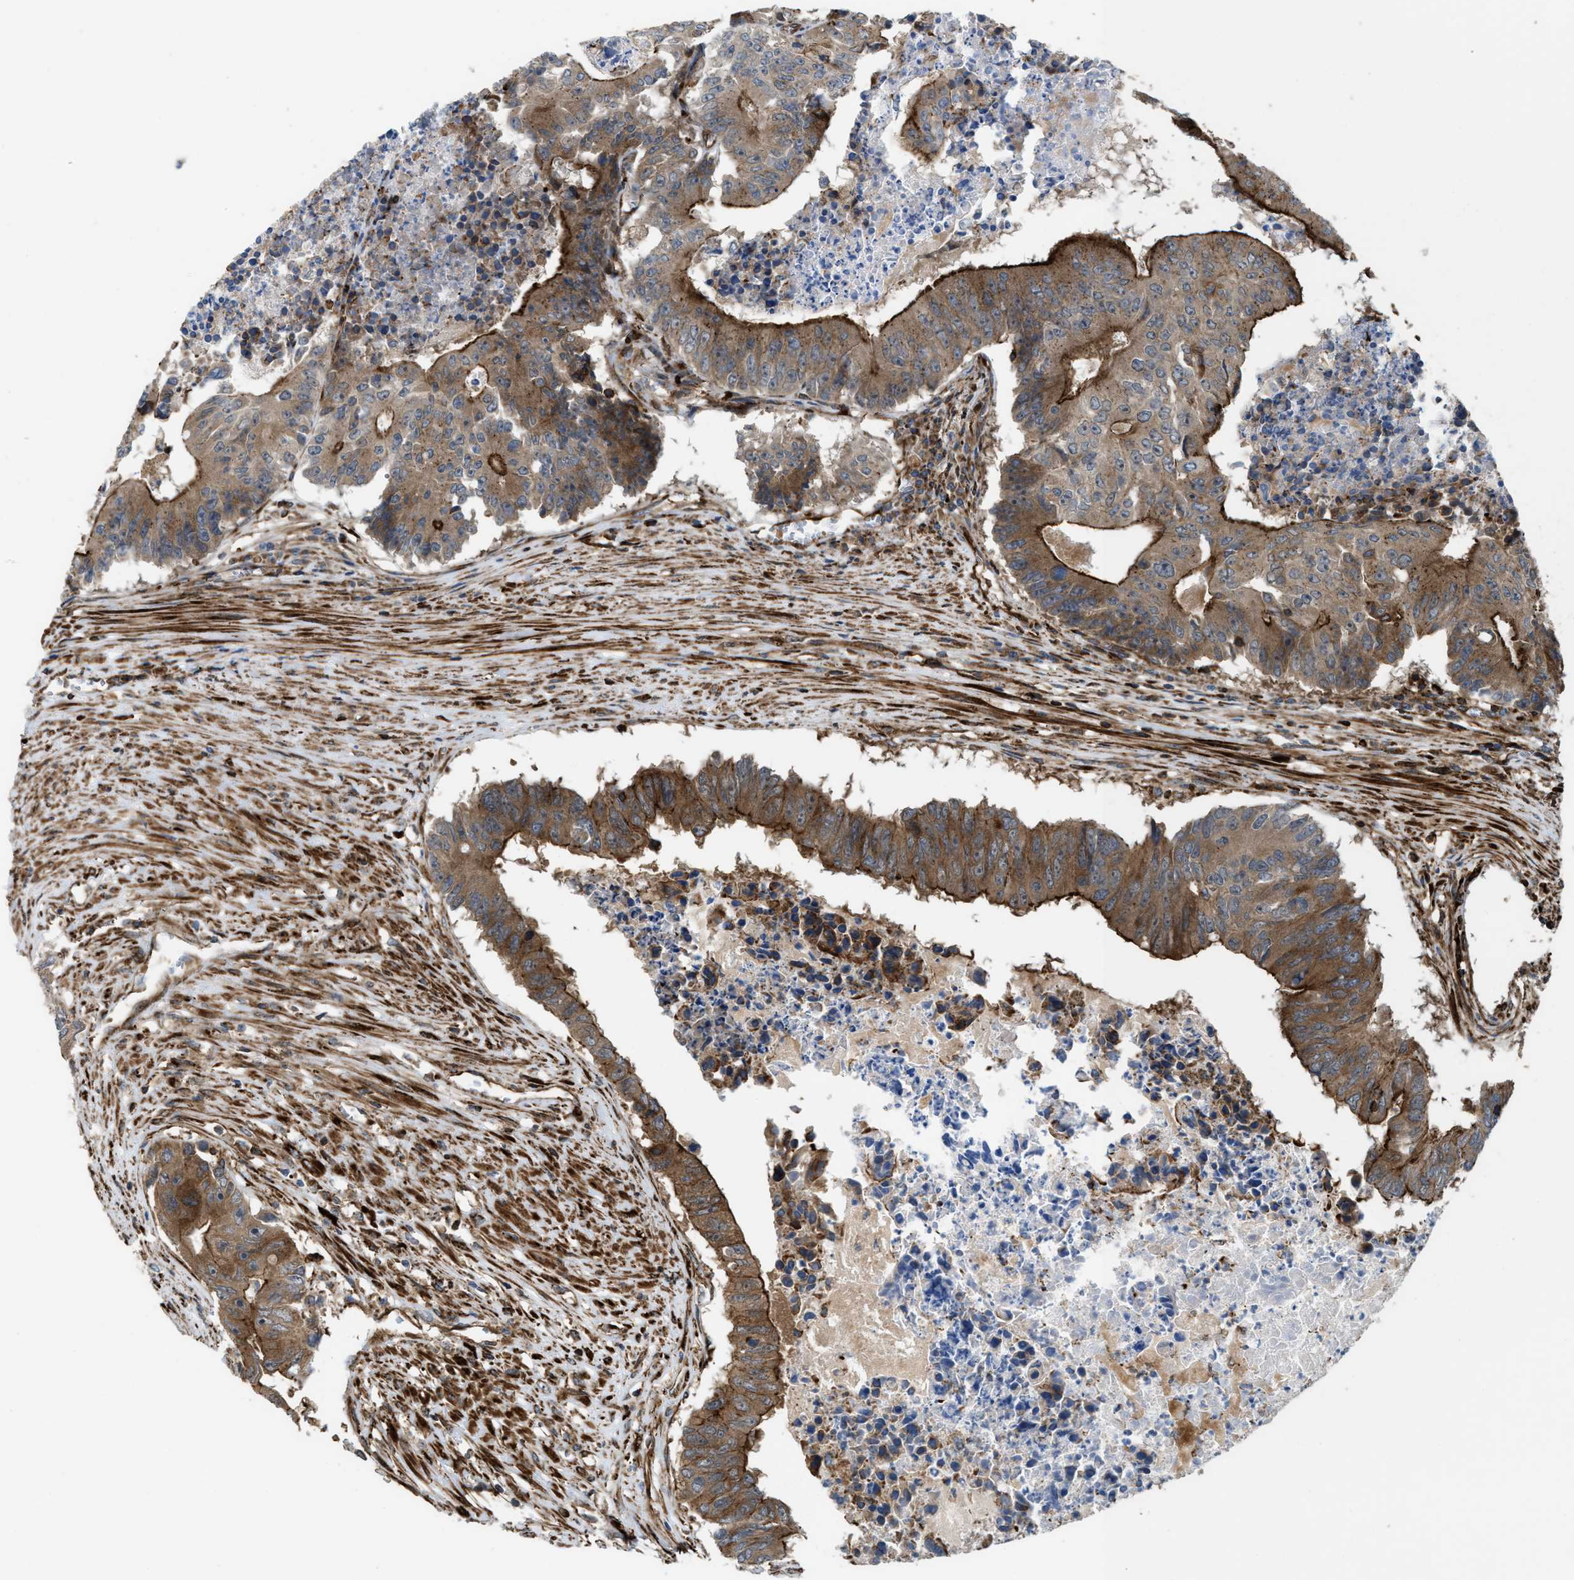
{"staining": {"intensity": "moderate", "quantity": "25%-75%", "location": "cytoplasmic/membranous"}, "tissue": "colorectal cancer", "cell_type": "Tumor cells", "image_type": "cancer", "snomed": [{"axis": "morphology", "description": "Adenocarcinoma, NOS"}, {"axis": "topography", "description": "Colon"}], "caption": "Protein staining reveals moderate cytoplasmic/membranous positivity in approximately 25%-75% of tumor cells in colorectal adenocarcinoma.", "gene": "EGLN1", "patient": {"sex": "male", "age": 87}}